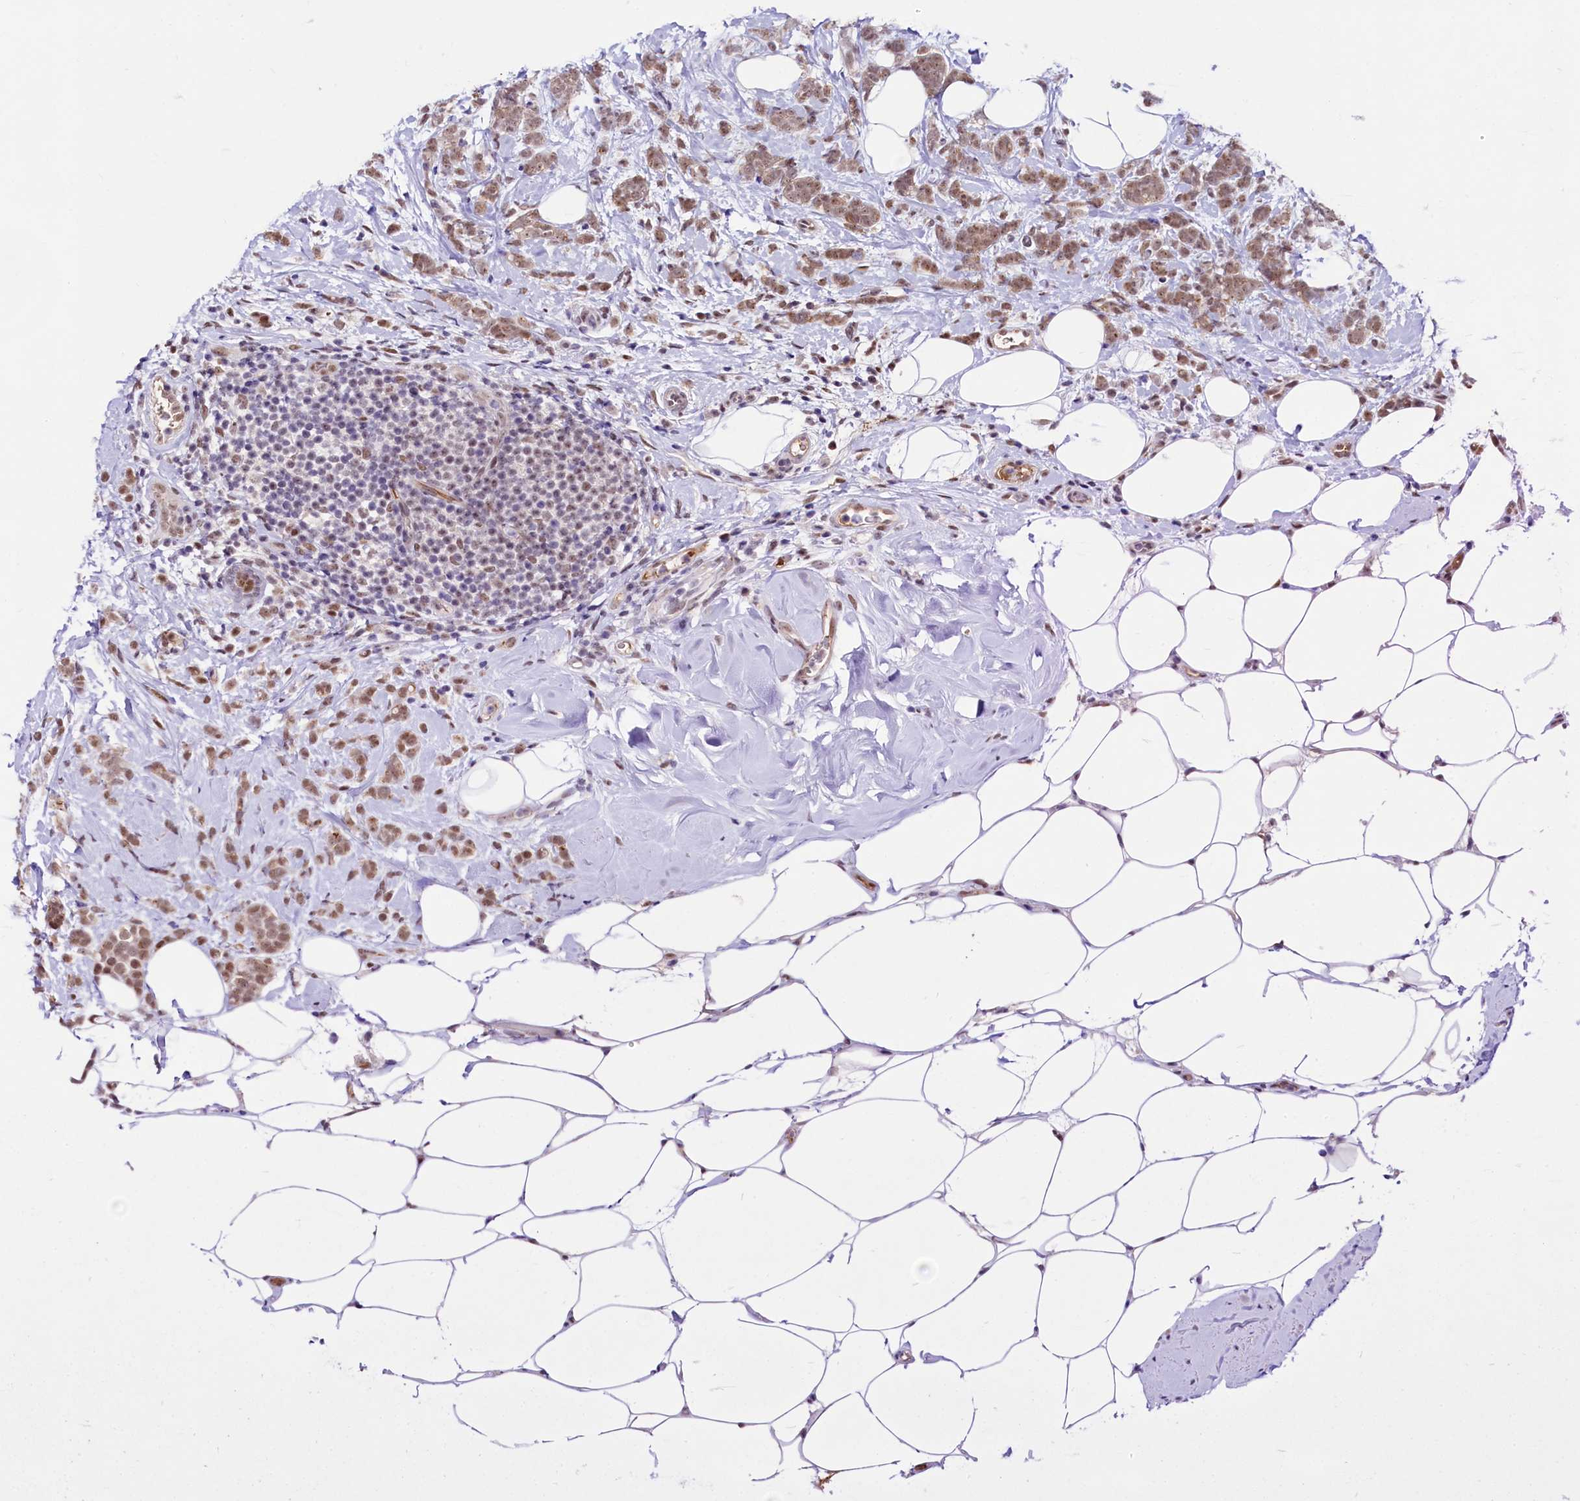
{"staining": {"intensity": "moderate", "quantity": ">75%", "location": "cytoplasmic/membranous,nuclear"}, "tissue": "breast cancer", "cell_type": "Tumor cells", "image_type": "cancer", "snomed": [{"axis": "morphology", "description": "Lobular carcinoma"}, {"axis": "topography", "description": "Breast"}], "caption": "This micrograph shows immunohistochemistry (IHC) staining of lobular carcinoma (breast), with medium moderate cytoplasmic/membranous and nuclear expression in approximately >75% of tumor cells.", "gene": "LEUTX", "patient": {"sex": "female", "age": 58}}